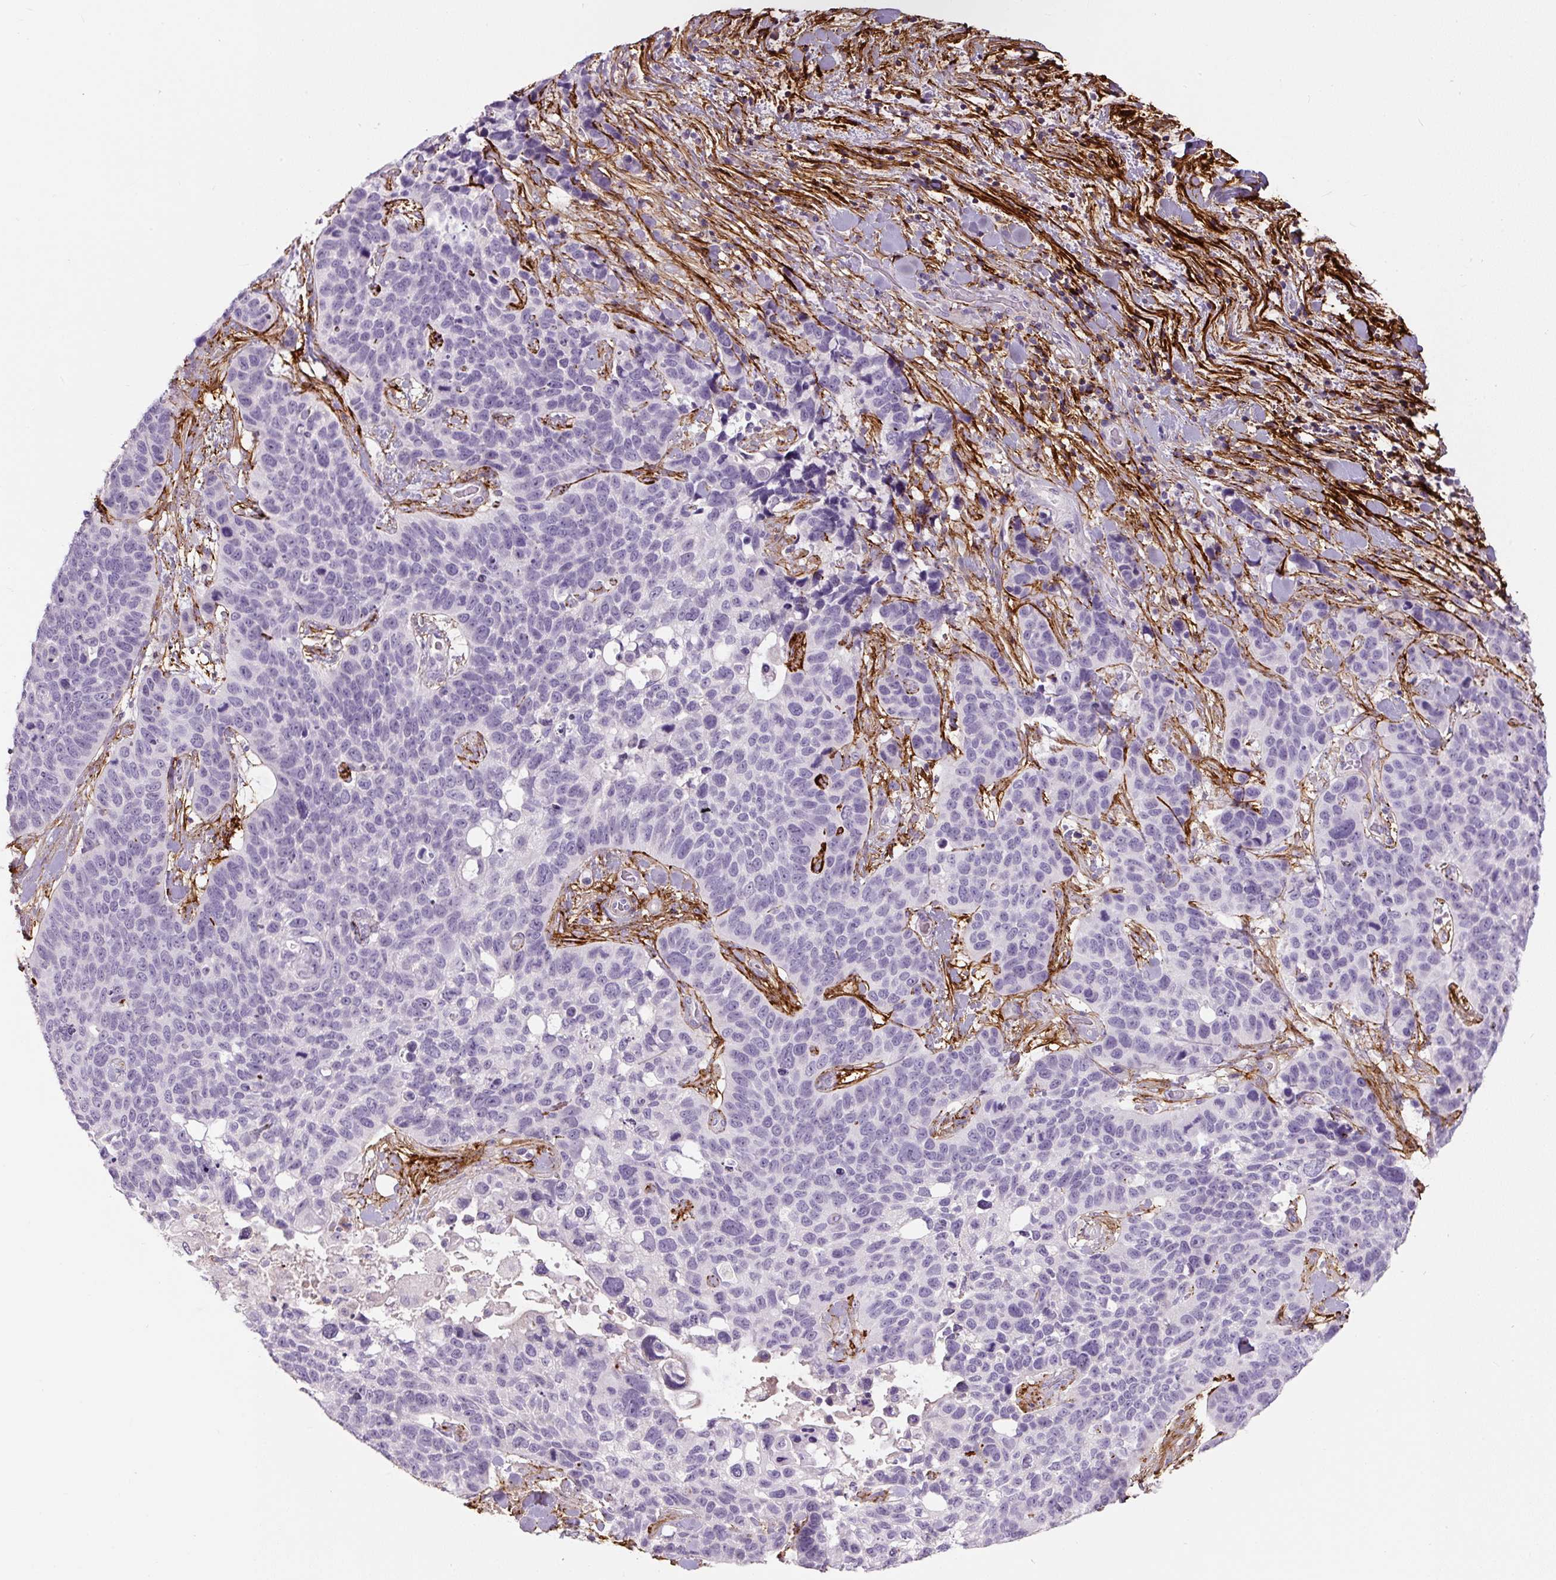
{"staining": {"intensity": "negative", "quantity": "none", "location": "none"}, "tissue": "lung cancer", "cell_type": "Tumor cells", "image_type": "cancer", "snomed": [{"axis": "morphology", "description": "Squamous cell carcinoma, NOS"}, {"axis": "topography", "description": "Lung"}], "caption": "High magnification brightfield microscopy of lung cancer stained with DAB (3,3'-diaminobenzidine) (brown) and counterstained with hematoxylin (blue): tumor cells show no significant expression.", "gene": "FBN1", "patient": {"sex": "male", "age": 62}}